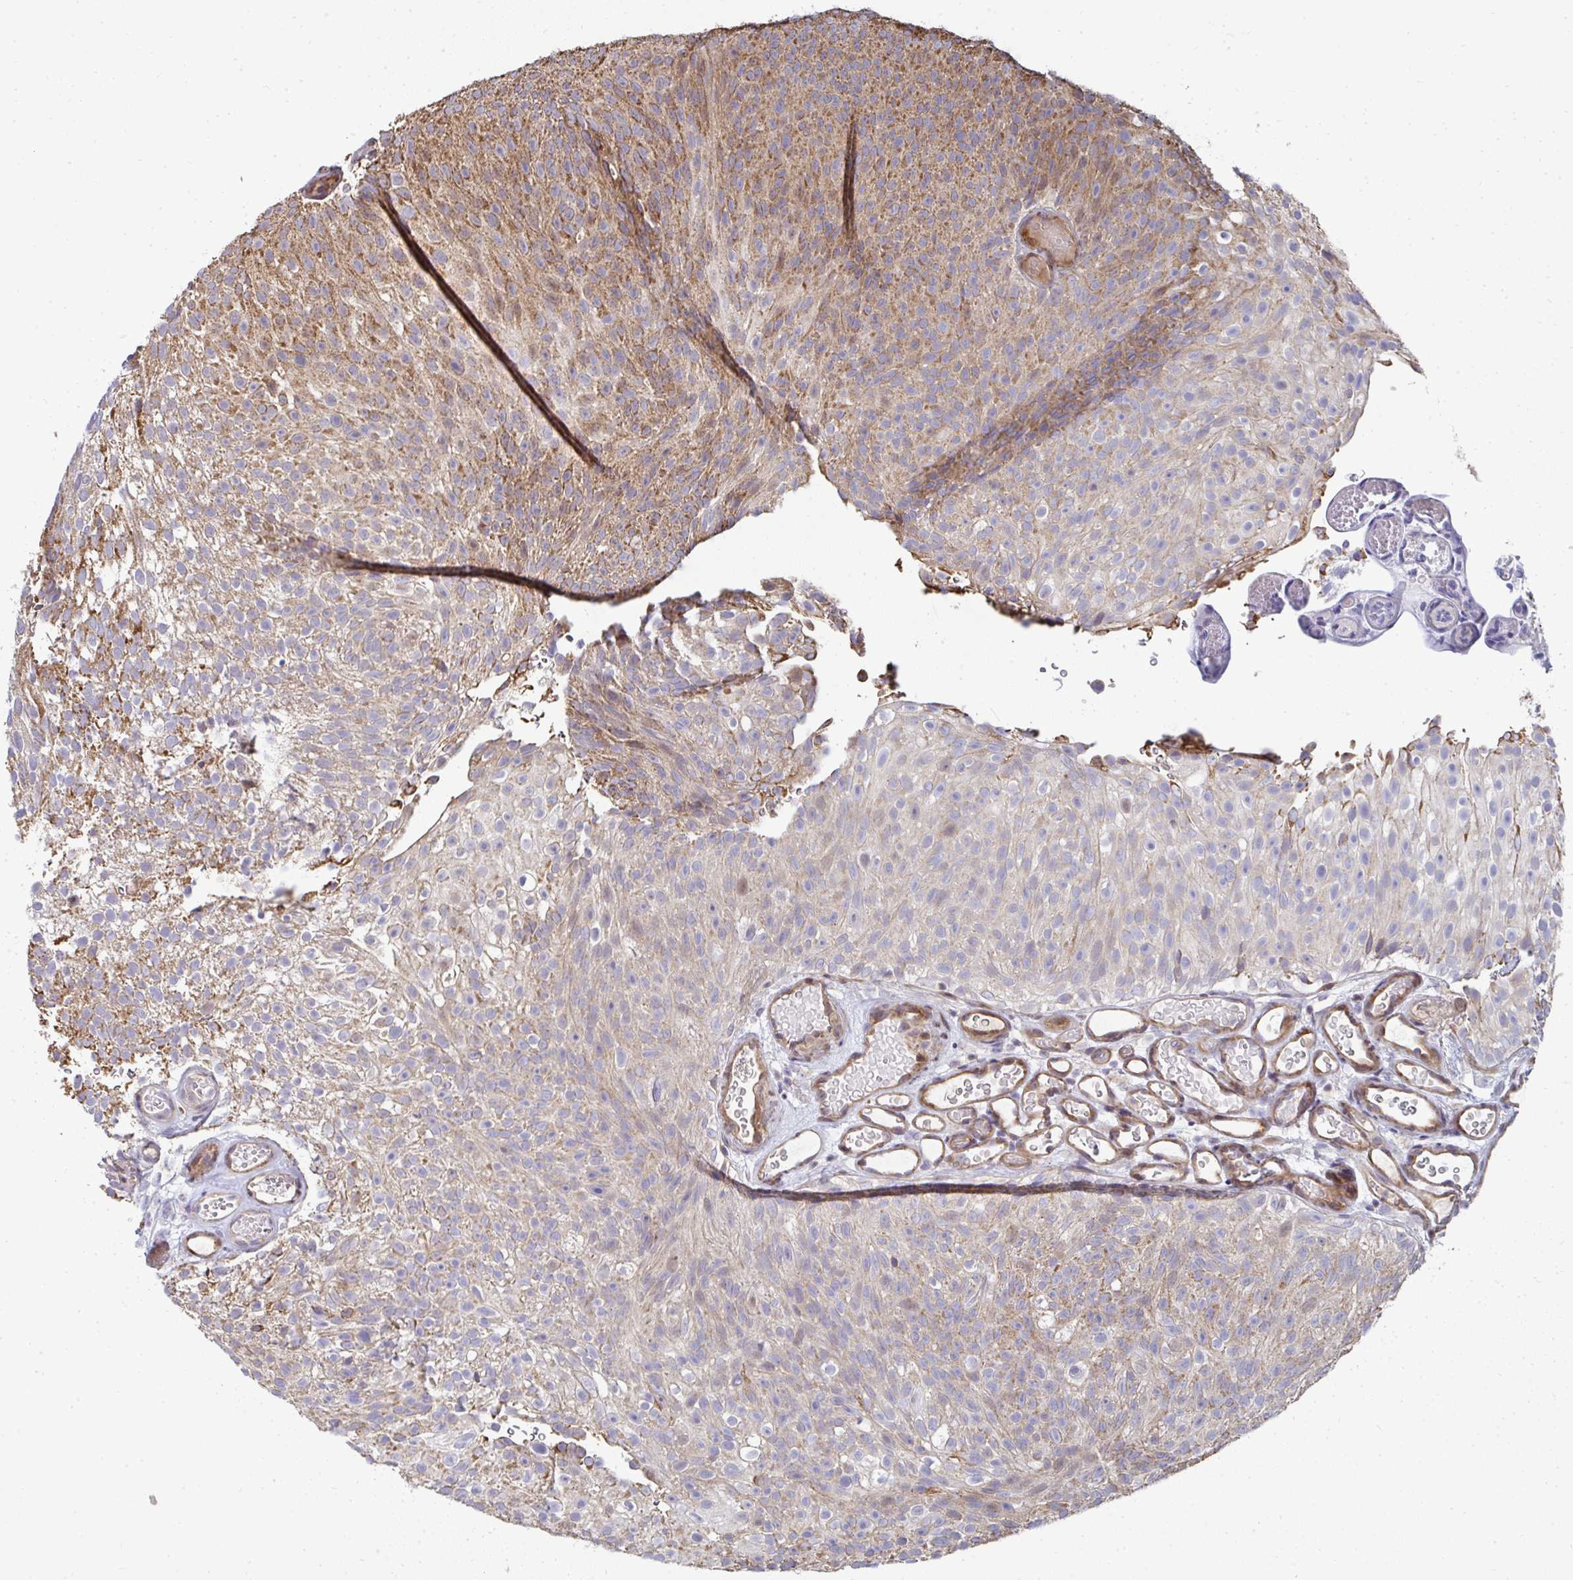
{"staining": {"intensity": "moderate", "quantity": "25%-75%", "location": "cytoplasmic/membranous"}, "tissue": "urothelial cancer", "cell_type": "Tumor cells", "image_type": "cancer", "snomed": [{"axis": "morphology", "description": "Urothelial carcinoma, Low grade"}, {"axis": "topography", "description": "Urinary bladder"}], "caption": "Urothelial cancer stained with IHC demonstrates moderate cytoplasmic/membranous positivity in about 25%-75% of tumor cells.", "gene": "AGTPBP1", "patient": {"sex": "male", "age": 78}}